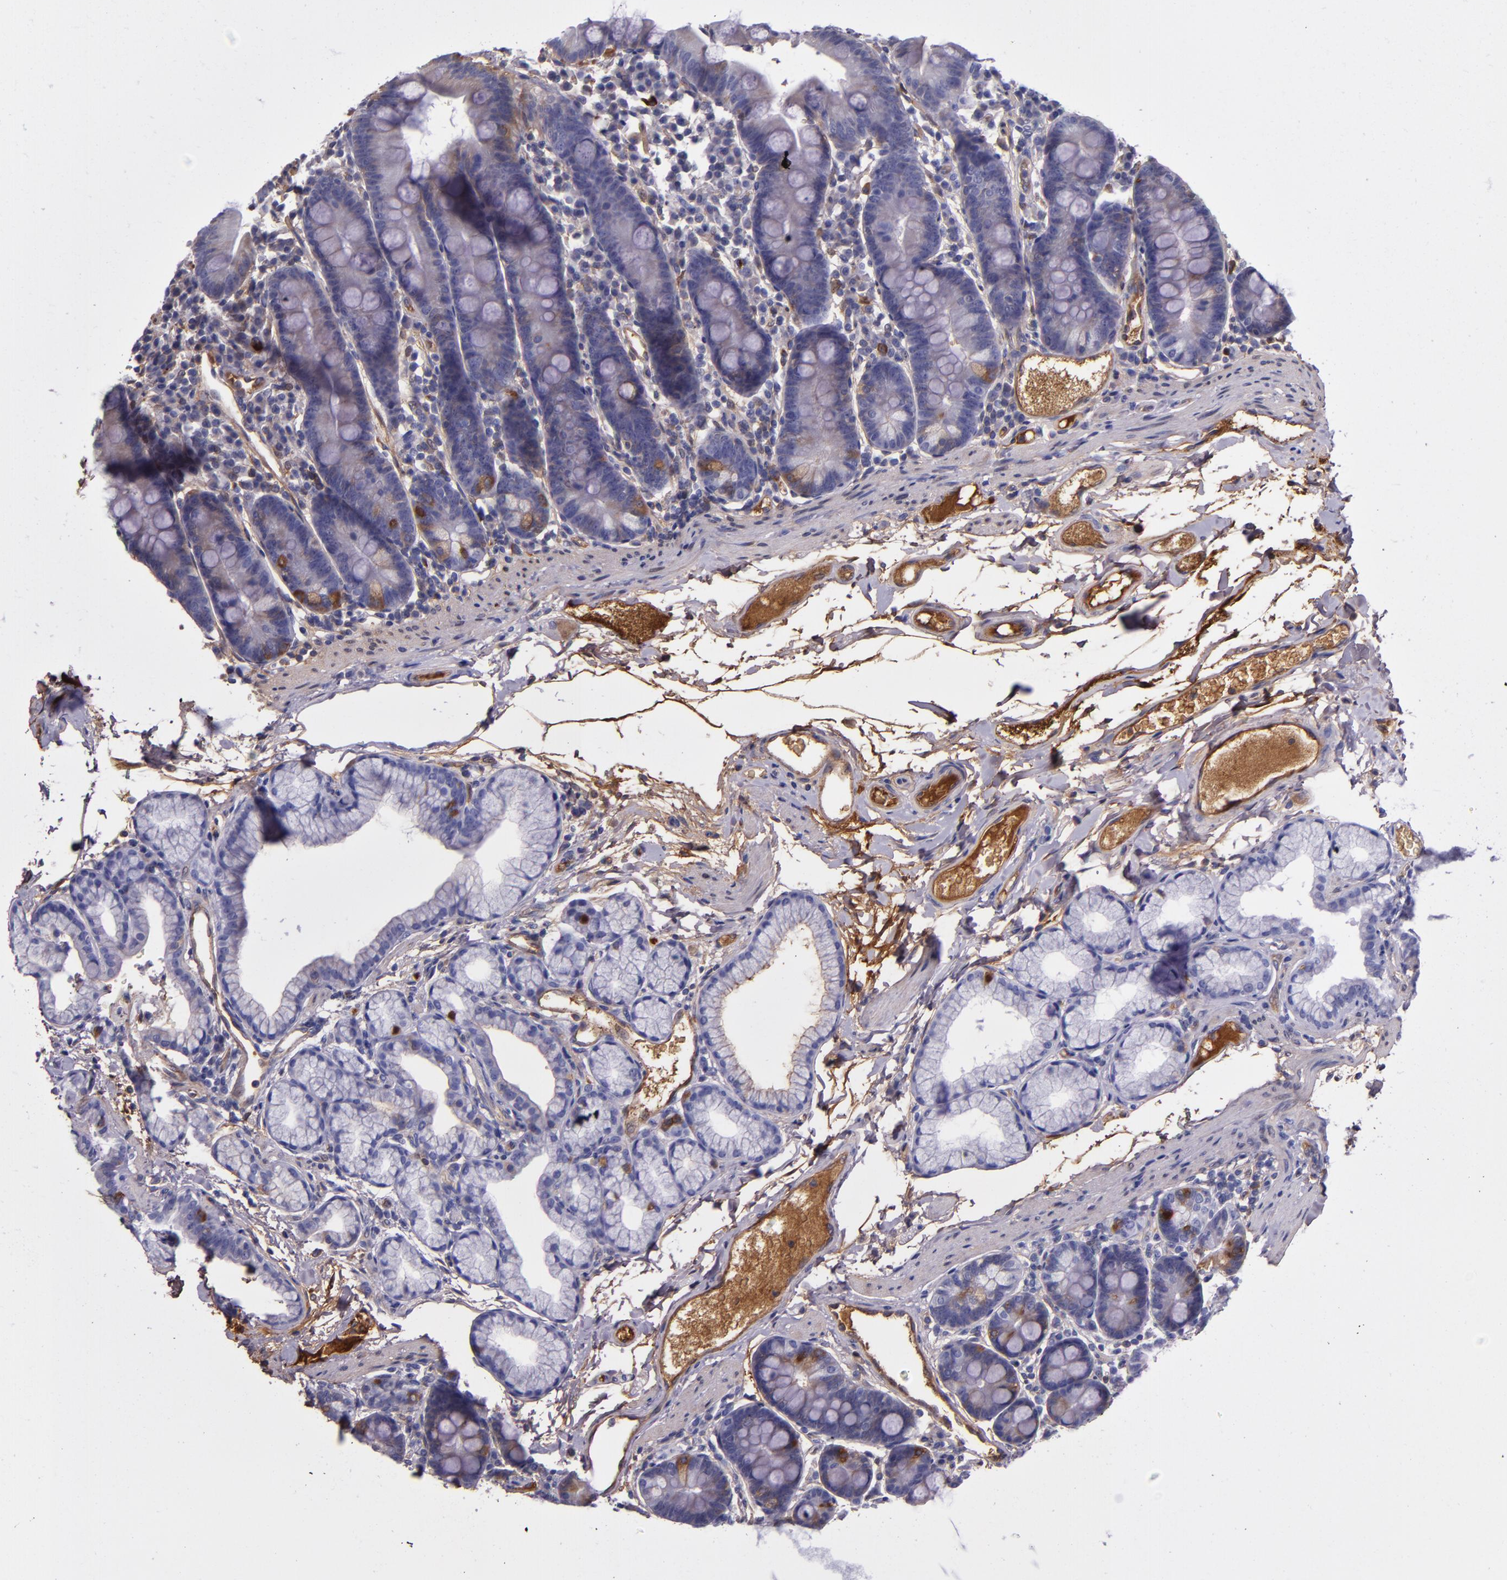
{"staining": {"intensity": "moderate", "quantity": "<25%", "location": "cytoplasmic/membranous"}, "tissue": "duodenum", "cell_type": "Glandular cells", "image_type": "normal", "snomed": [{"axis": "morphology", "description": "Normal tissue, NOS"}, {"axis": "topography", "description": "Duodenum"}], "caption": "IHC of benign duodenum shows low levels of moderate cytoplasmic/membranous expression in approximately <25% of glandular cells. Immunohistochemistry (ihc) stains the protein of interest in brown and the nuclei are stained blue.", "gene": "CLEC3B", "patient": {"sex": "male", "age": 50}}